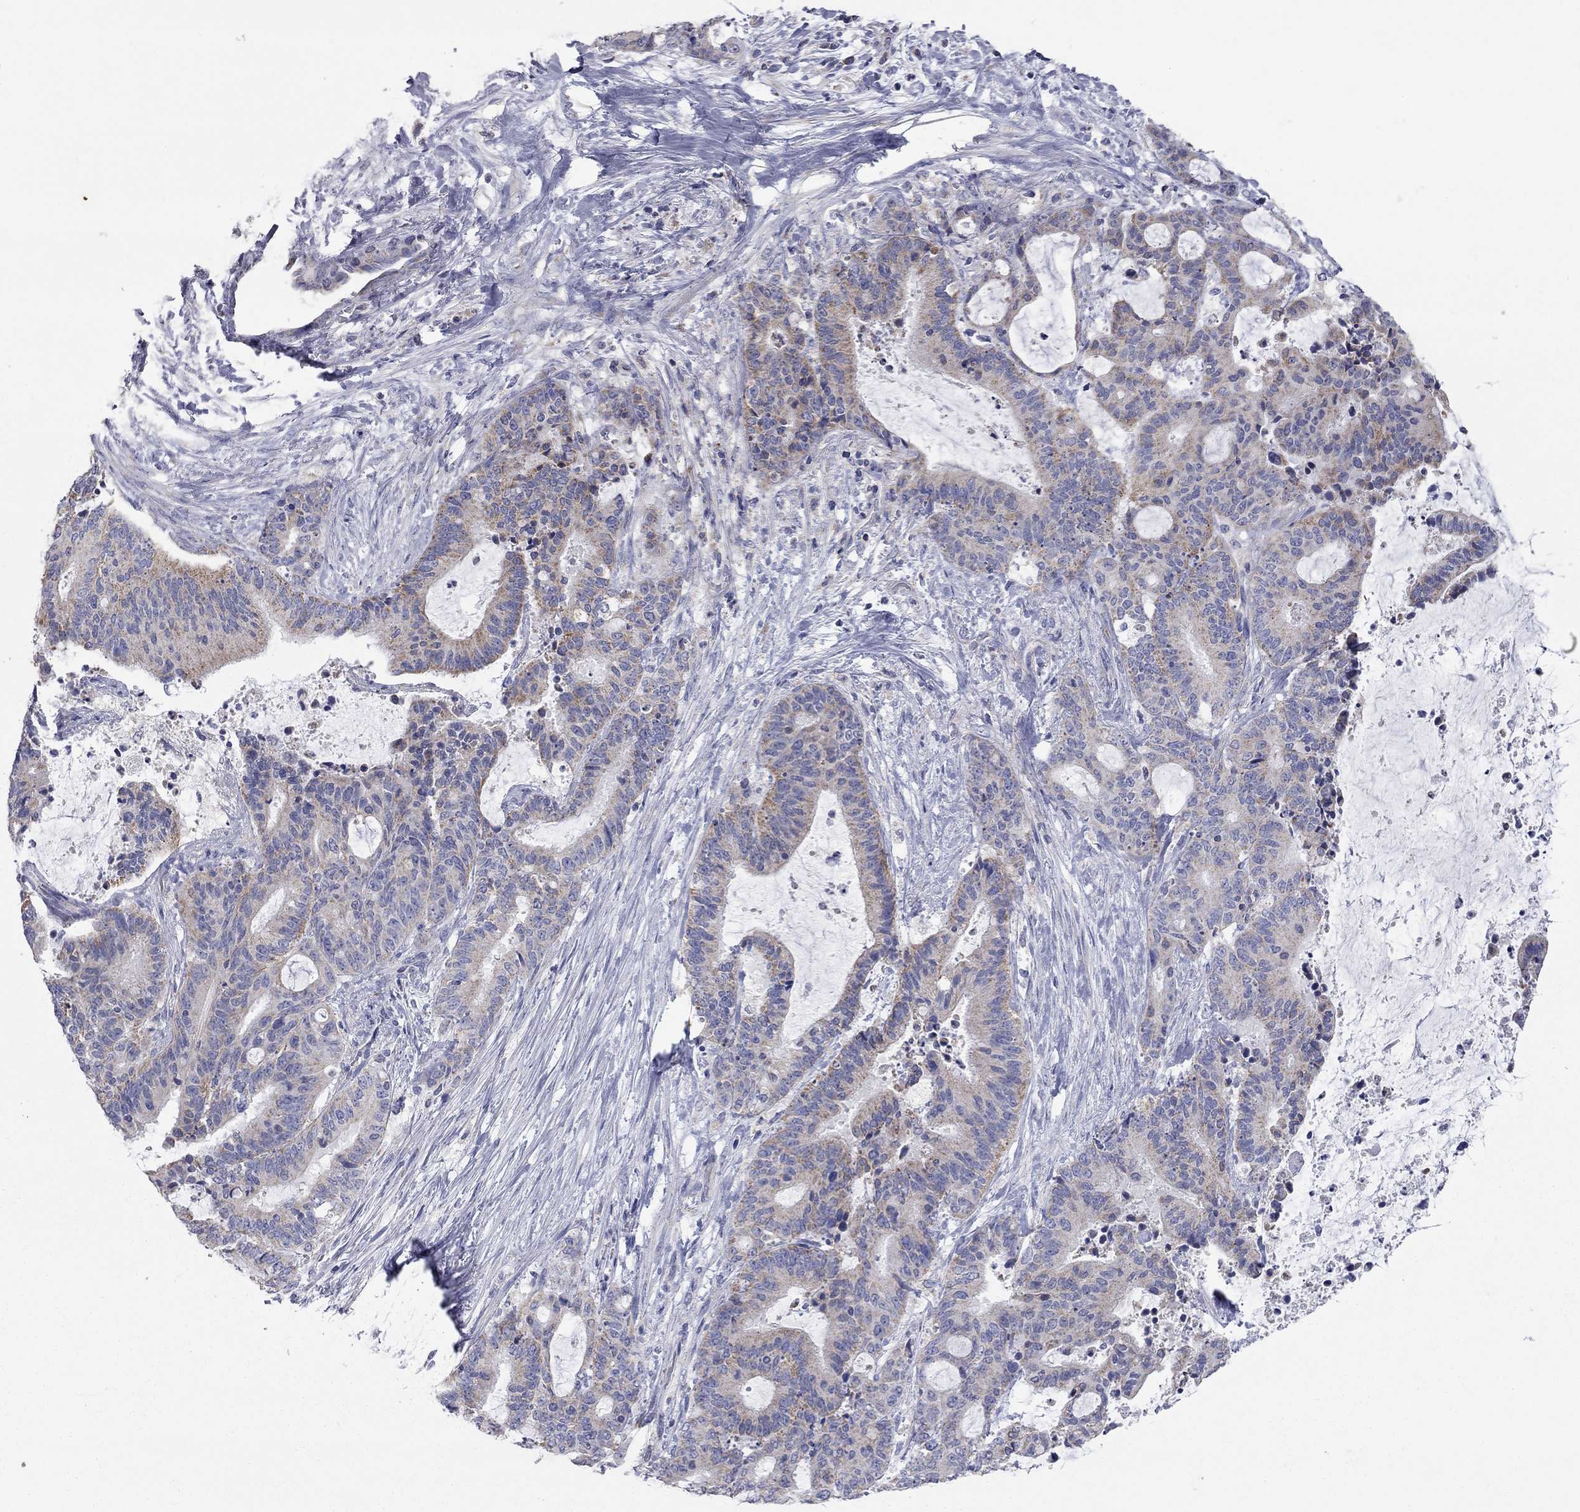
{"staining": {"intensity": "moderate", "quantity": "<25%", "location": "cytoplasmic/membranous"}, "tissue": "liver cancer", "cell_type": "Tumor cells", "image_type": "cancer", "snomed": [{"axis": "morphology", "description": "Cholangiocarcinoma"}, {"axis": "topography", "description": "Liver"}], "caption": "Cholangiocarcinoma (liver) tissue exhibits moderate cytoplasmic/membranous expression in about <25% of tumor cells, visualized by immunohistochemistry. (Stains: DAB in brown, nuclei in blue, Microscopy: brightfield microscopy at high magnification).", "gene": "CFAP161", "patient": {"sex": "female", "age": 73}}